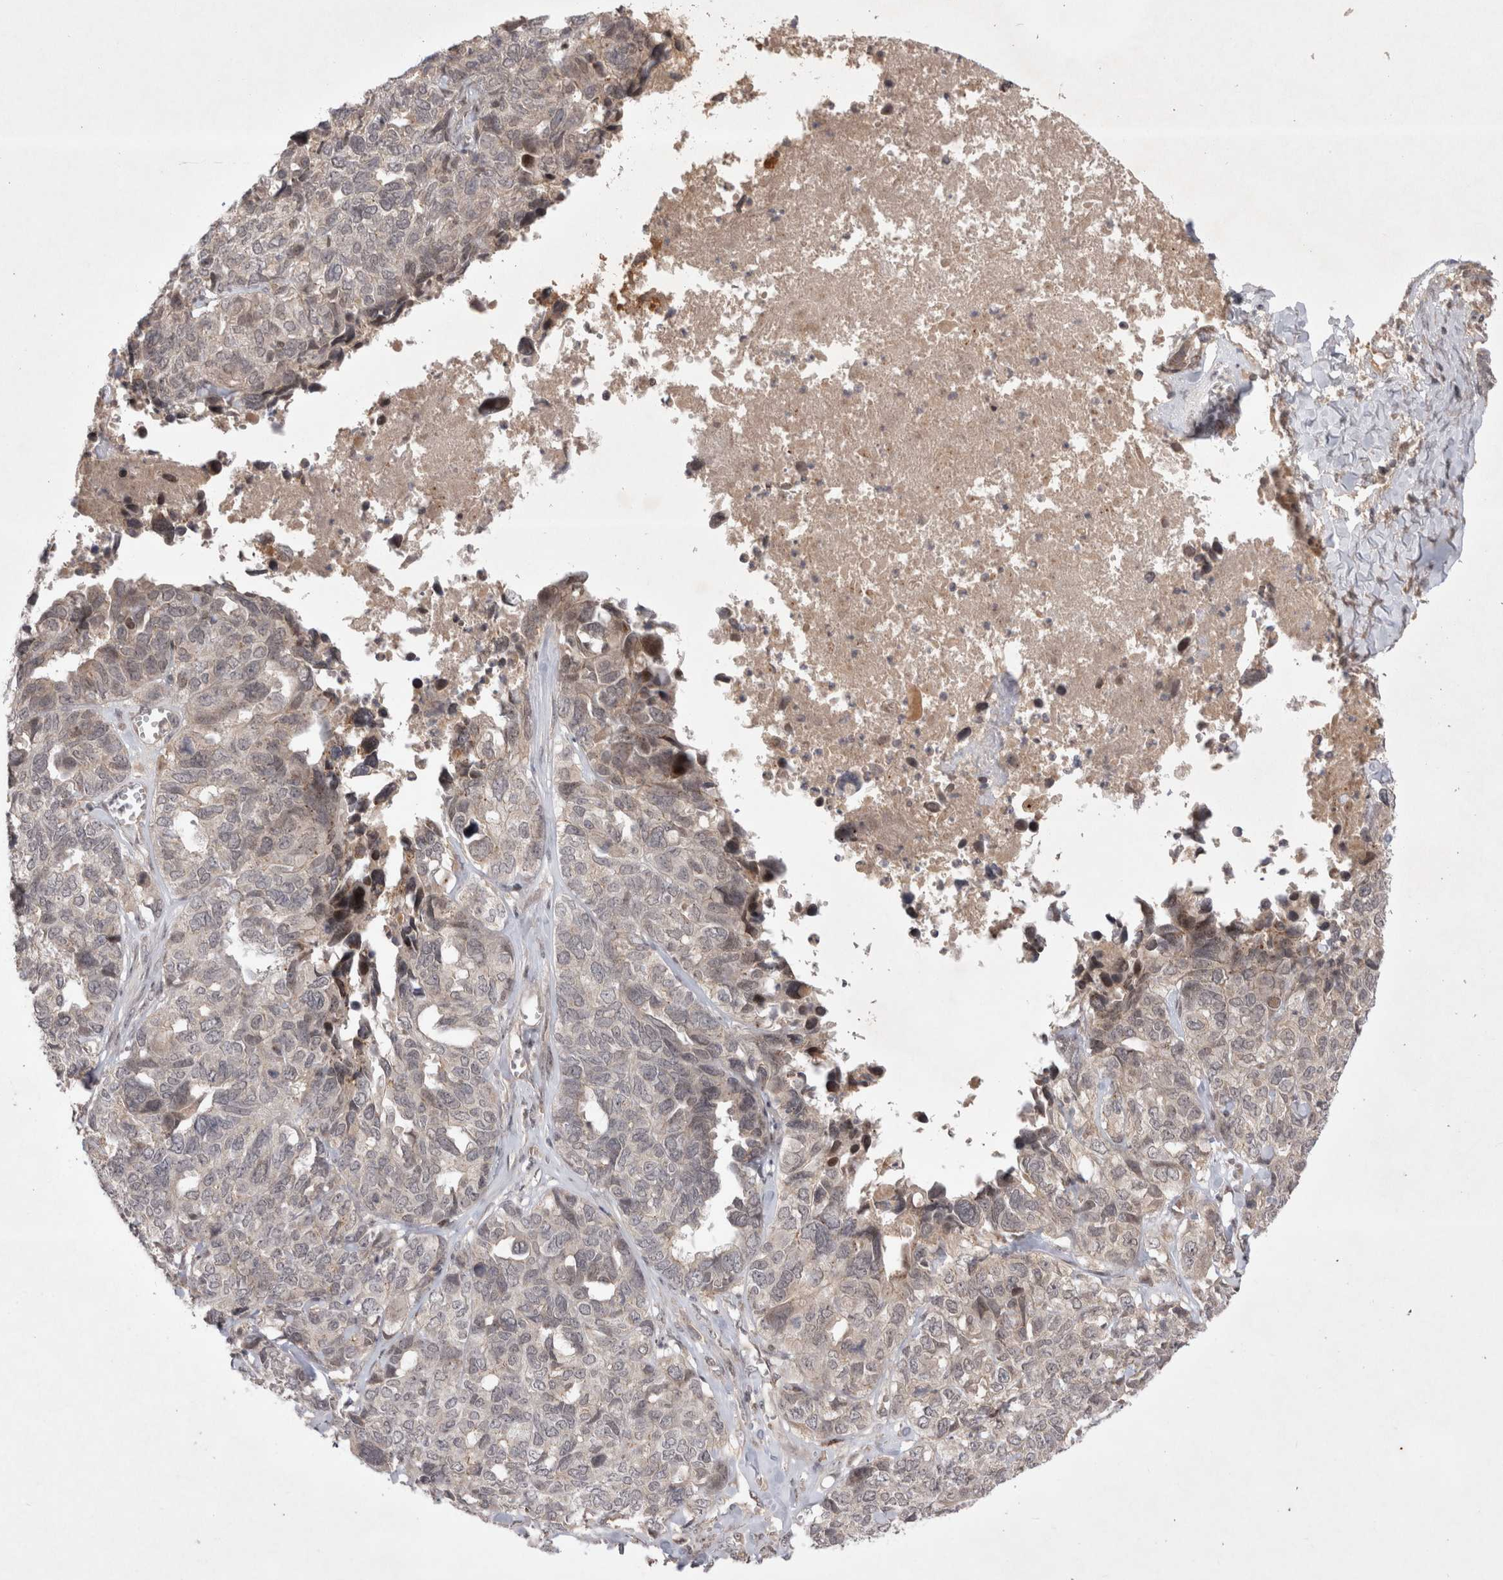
{"staining": {"intensity": "negative", "quantity": "none", "location": "none"}, "tissue": "ovarian cancer", "cell_type": "Tumor cells", "image_type": "cancer", "snomed": [{"axis": "morphology", "description": "Cystadenocarcinoma, serous, NOS"}, {"axis": "topography", "description": "Ovary"}], "caption": "Ovarian cancer was stained to show a protein in brown. There is no significant expression in tumor cells.", "gene": "PLEKHM1", "patient": {"sex": "female", "age": 79}}